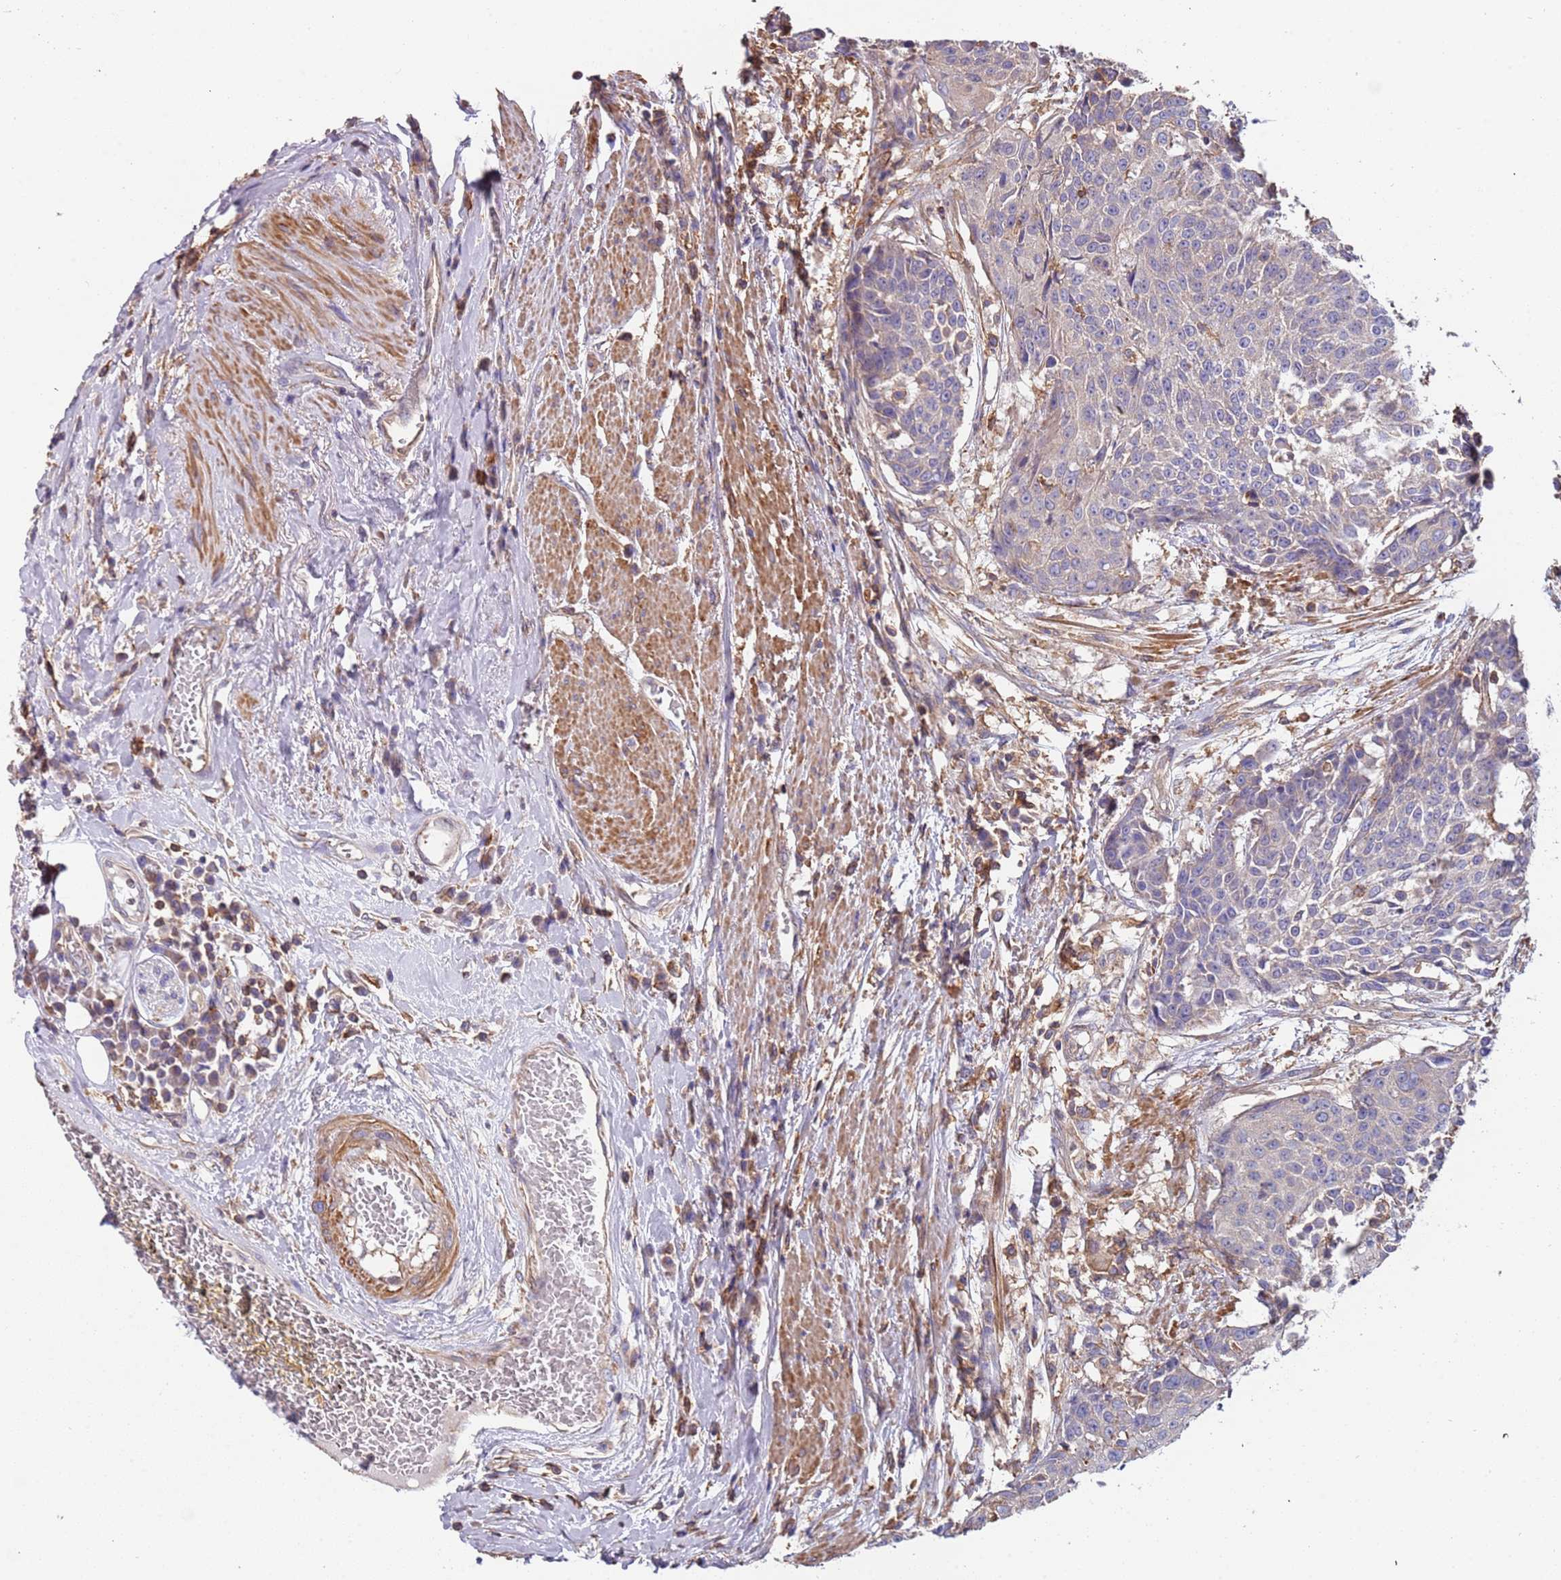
{"staining": {"intensity": "negative", "quantity": "none", "location": "none"}, "tissue": "urothelial cancer", "cell_type": "Tumor cells", "image_type": "cancer", "snomed": [{"axis": "morphology", "description": "Urothelial carcinoma, High grade"}, {"axis": "topography", "description": "Urinary bladder"}], "caption": "This is a micrograph of immunohistochemistry (IHC) staining of urothelial cancer, which shows no positivity in tumor cells. (DAB immunohistochemistry visualized using brightfield microscopy, high magnification).", "gene": "SYT4", "patient": {"sex": "female", "age": 63}}